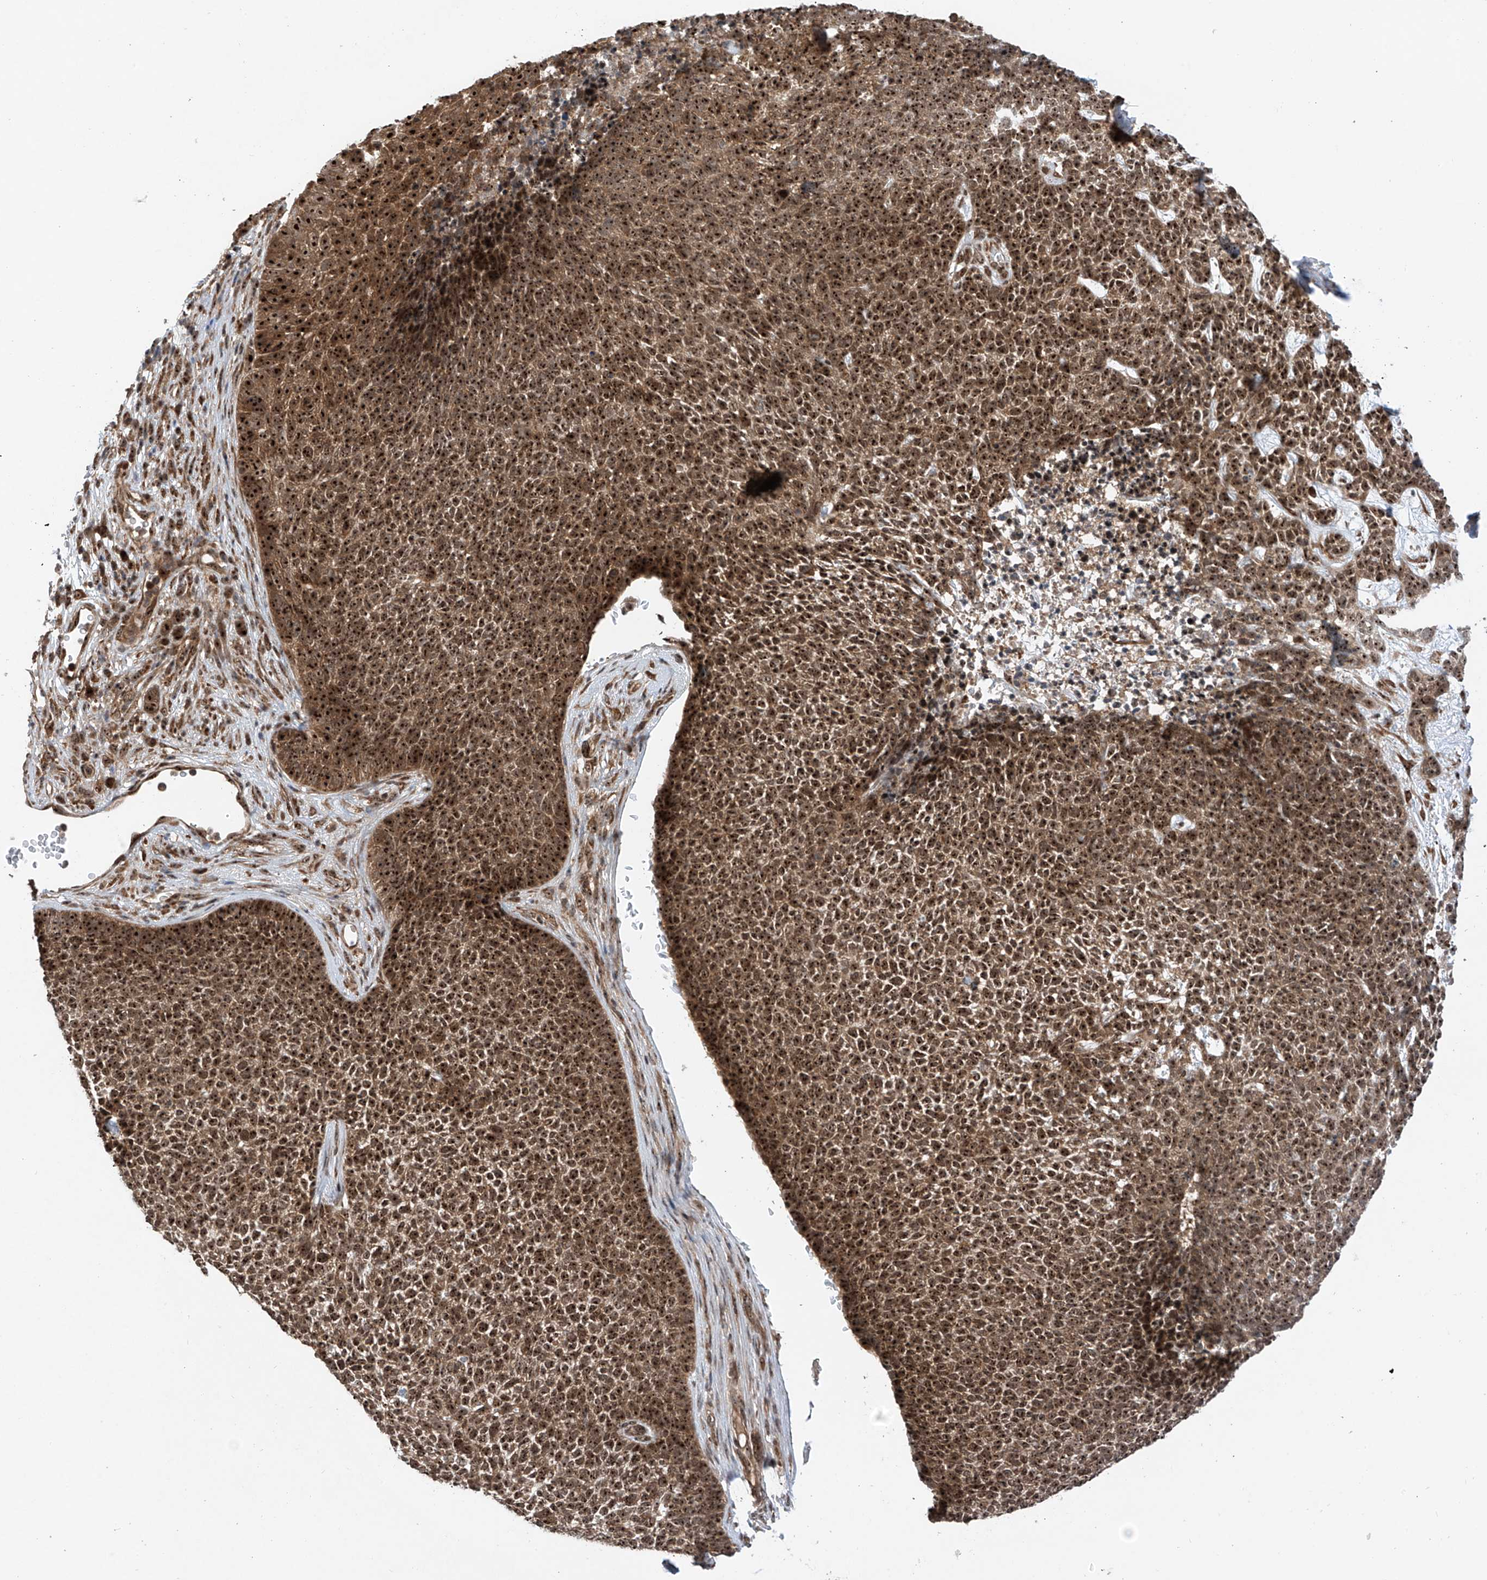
{"staining": {"intensity": "strong", "quantity": ">75%", "location": "cytoplasmic/membranous,nuclear"}, "tissue": "skin cancer", "cell_type": "Tumor cells", "image_type": "cancer", "snomed": [{"axis": "morphology", "description": "Basal cell carcinoma"}, {"axis": "topography", "description": "Skin"}], "caption": "Human skin basal cell carcinoma stained with a protein marker reveals strong staining in tumor cells.", "gene": "C1orf131", "patient": {"sex": "female", "age": 84}}